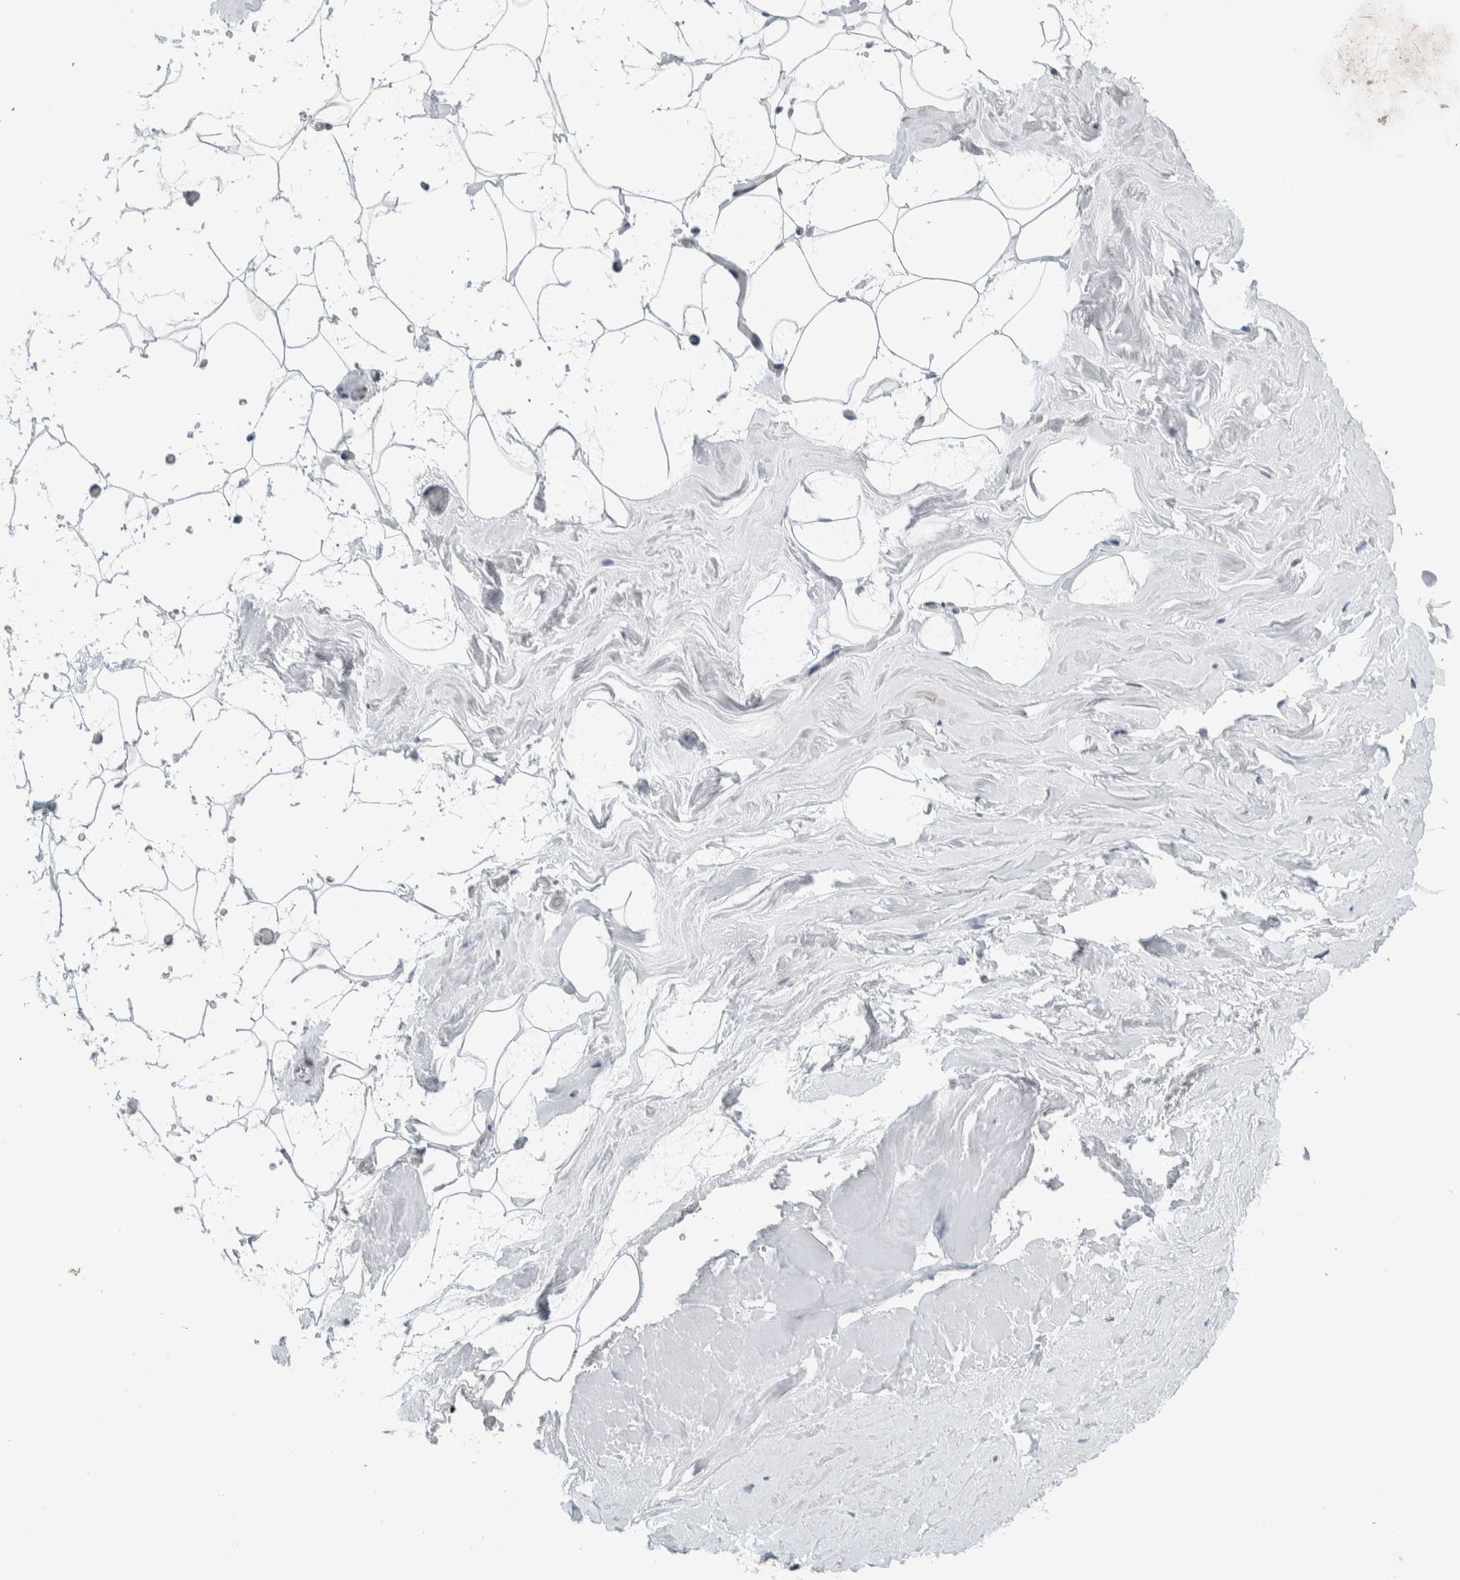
{"staining": {"intensity": "negative", "quantity": "none", "location": "none"}, "tissue": "adipose tissue", "cell_type": "Adipocytes", "image_type": "normal", "snomed": [{"axis": "morphology", "description": "Normal tissue, NOS"}, {"axis": "morphology", "description": "Fibrosis, NOS"}, {"axis": "topography", "description": "Breast"}, {"axis": "topography", "description": "Adipose tissue"}], "caption": "High magnification brightfield microscopy of unremarkable adipose tissue stained with DAB (3,3'-diaminobenzidine) (brown) and counterstained with hematoxylin (blue): adipocytes show no significant staining.", "gene": "NEUROD1", "patient": {"sex": "female", "age": 39}}